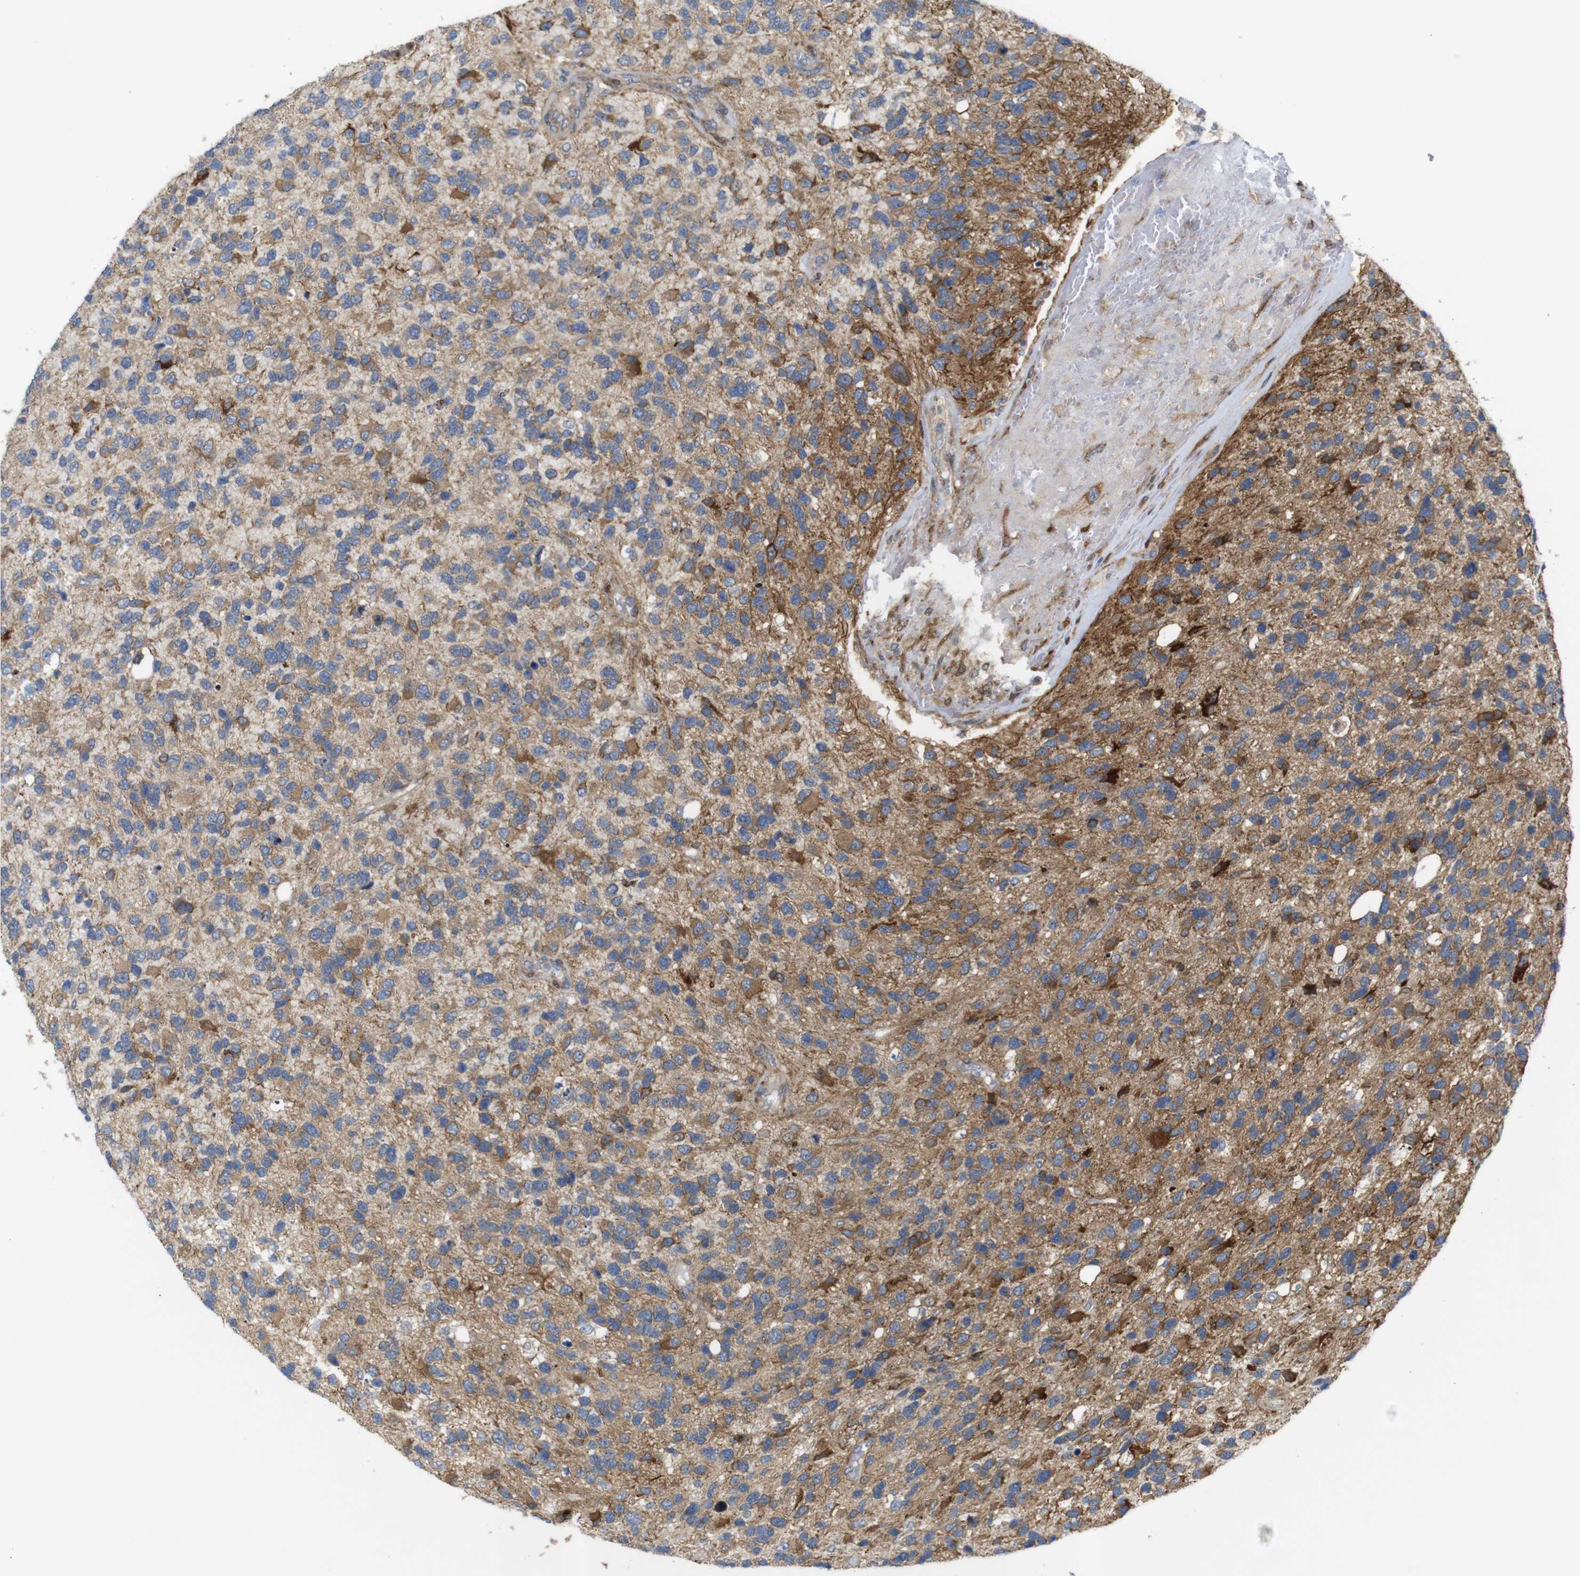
{"staining": {"intensity": "strong", "quantity": "<25%", "location": "cytoplasmic/membranous"}, "tissue": "glioma", "cell_type": "Tumor cells", "image_type": "cancer", "snomed": [{"axis": "morphology", "description": "Glioma, malignant, High grade"}, {"axis": "topography", "description": "Brain"}], "caption": "This histopathology image reveals immunohistochemistry (IHC) staining of high-grade glioma (malignant), with medium strong cytoplasmic/membranous positivity in about <25% of tumor cells.", "gene": "P3H2", "patient": {"sex": "female", "age": 58}}